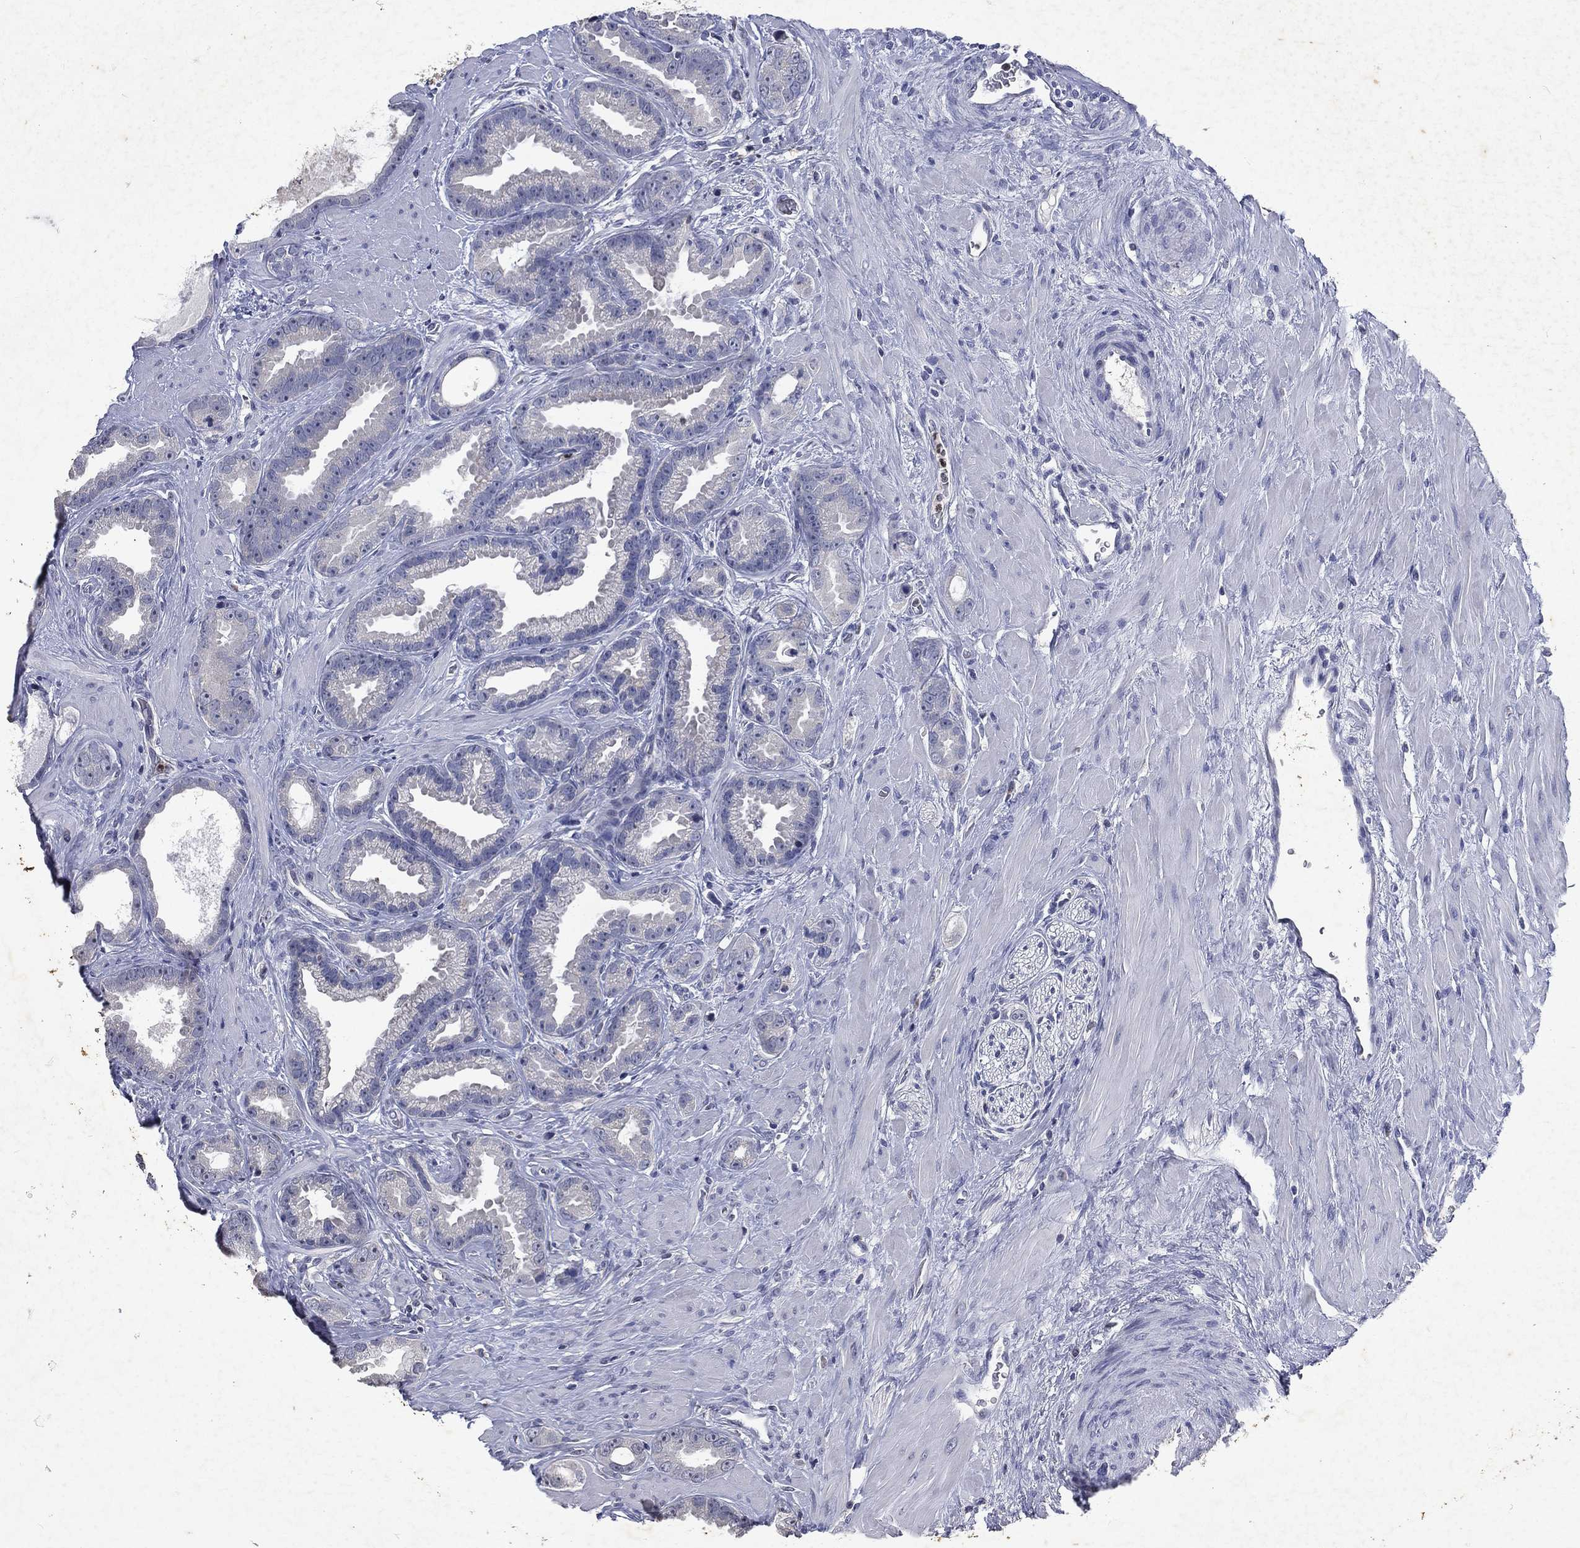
{"staining": {"intensity": "negative", "quantity": "none", "location": "none"}, "tissue": "prostate cancer", "cell_type": "Tumor cells", "image_type": "cancer", "snomed": [{"axis": "morphology", "description": "Adenocarcinoma, Low grade"}, {"axis": "topography", "description": "Prostate"}], "caption": "Immunohistochemistry (IHC) of prostate cancer displays no positivity in tumor cells. (Immunohistochemistry (IHC), brightfield microscopy, high magnification).", "gene": "SLC34A2", "patient": {"sex": "male", "age": 68}}